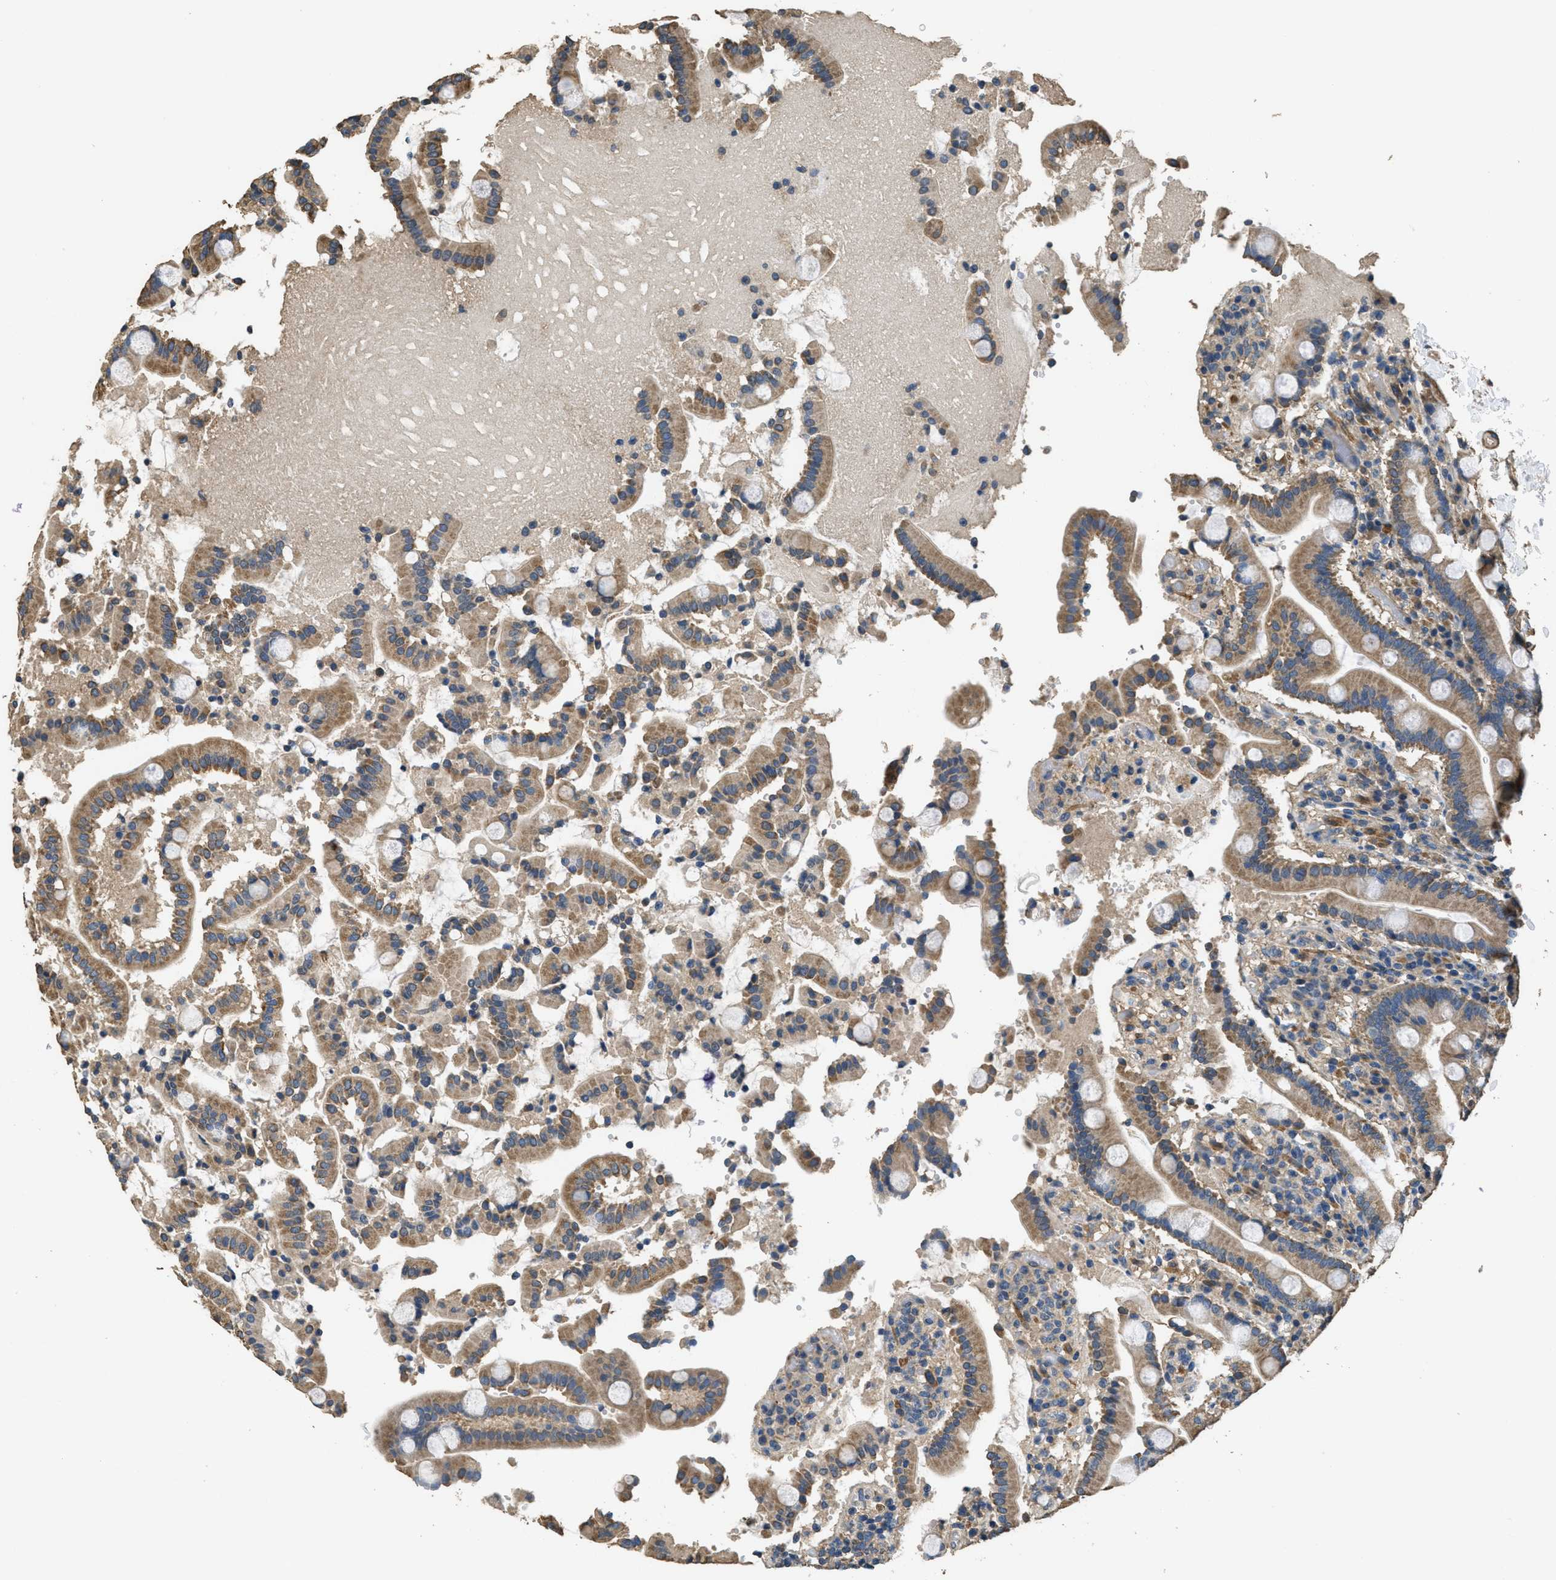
{"staining": {"intensity": "moderate", "quantity": ">75%", "location": "cytoplasmic/membranous"}, "tissue": "duodenum", "cell_type": "Glandular cells", "image_type": "normal", "snomed": [{"axis": "morphology", "description": "Normal tissue, NOS"}, {"axis": "topography", "description": "Small intestine, NOS"}], "caption": "Immunohistochemical staining of unremarkable duodenum demonstrates medium levels of moderate cytoplasmic/membranous staining in approximately >75% of glandular cells.", "gene": "THBS2", "patient": {"sex": "female", "age": 71}}